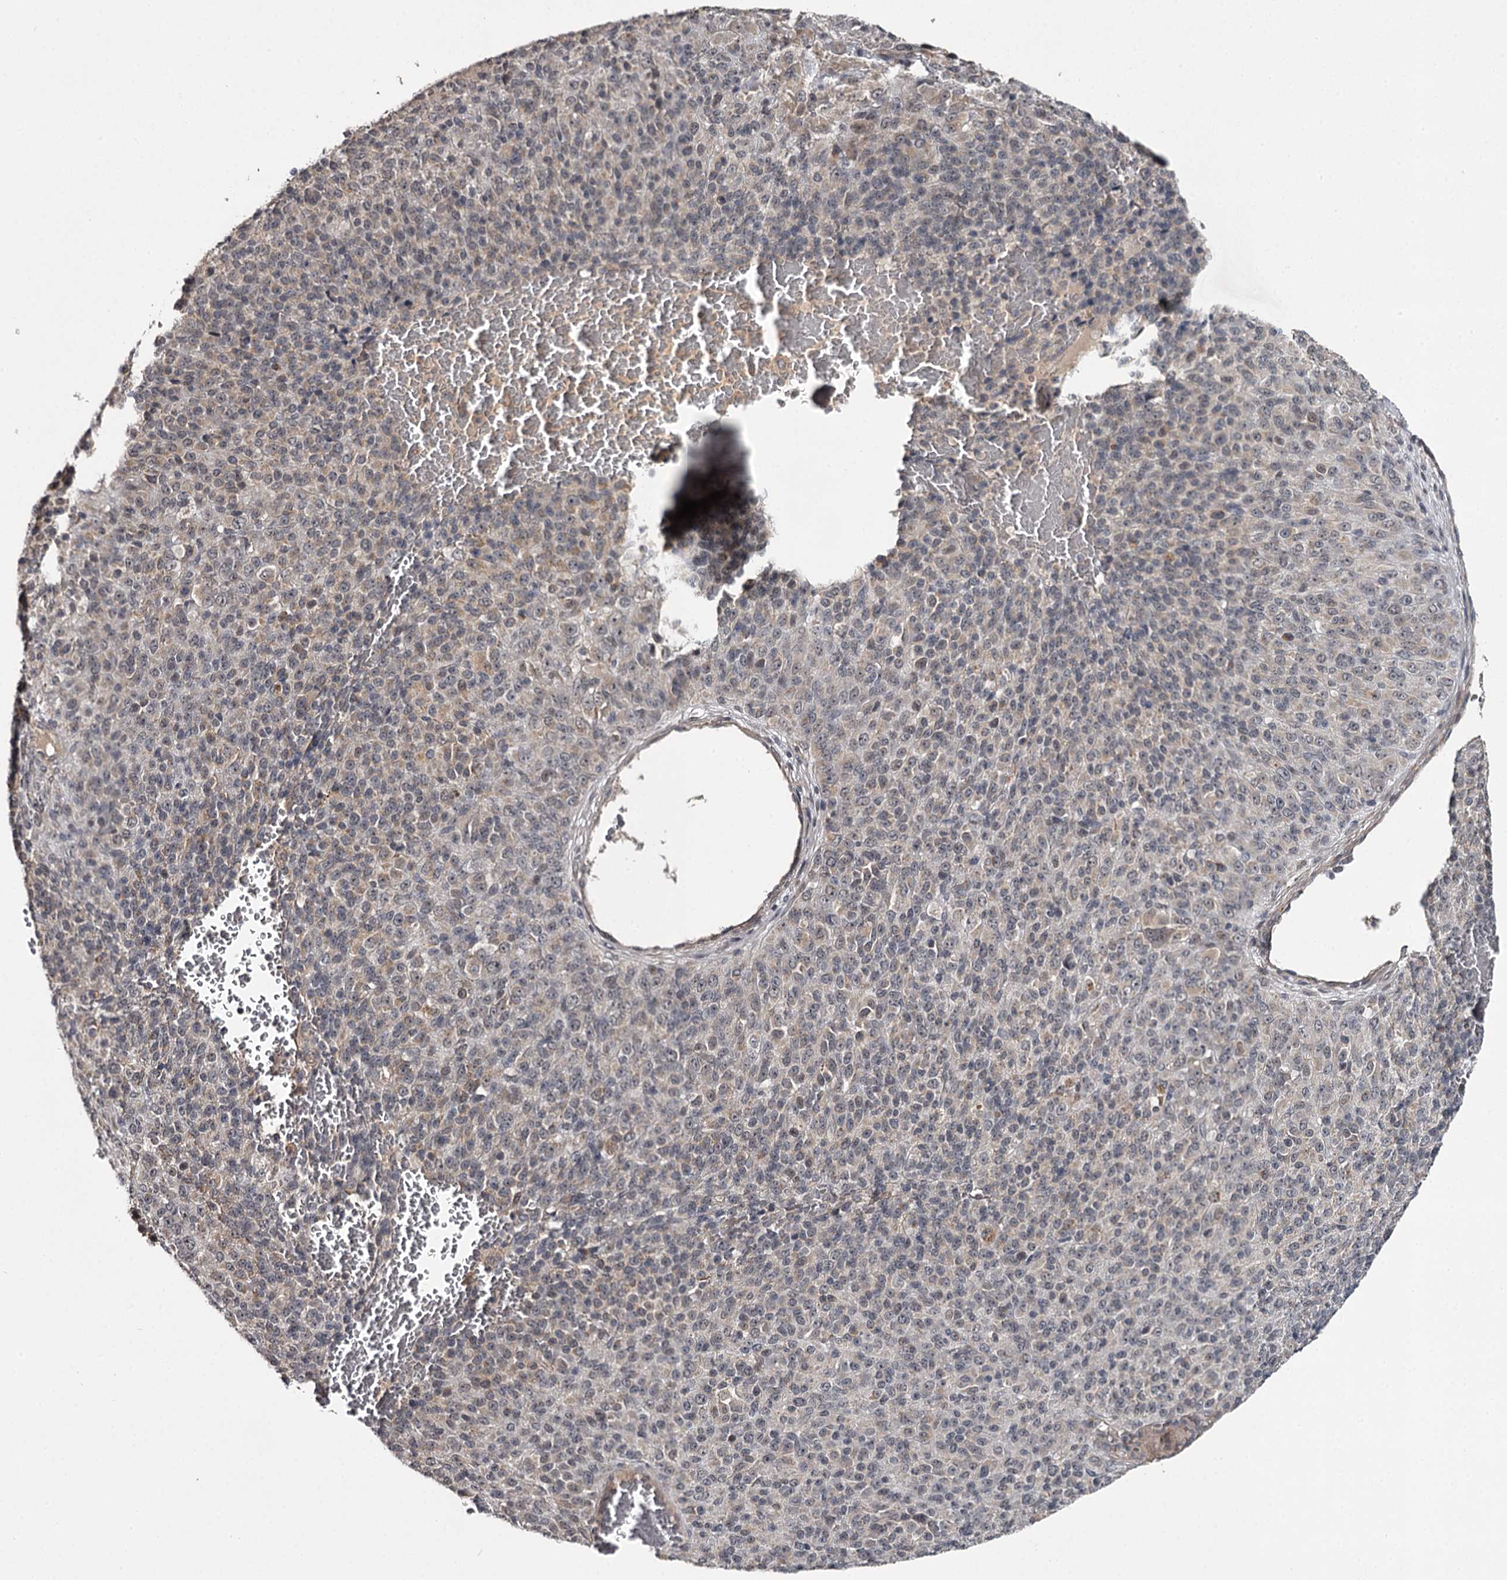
{"staining": {"intensity": "negative", "quantity": "none", "location": "none"}, "tissue": "melanoma", "cell_type": "Tumor cells", "image_type": "cancer", "snomed": [{"axis": "morphology", "description": "Malignant melanoma, Metastatic site"}, {"axis": "topography", "description": "Brain"}], "caption": "Malignant melanoma (metastatic site) was stained to show a protein in brown. There is no significant staining in tumor cells.", "gene": "CWF19L2", "patient": {"sex": "female", "age": 56}}